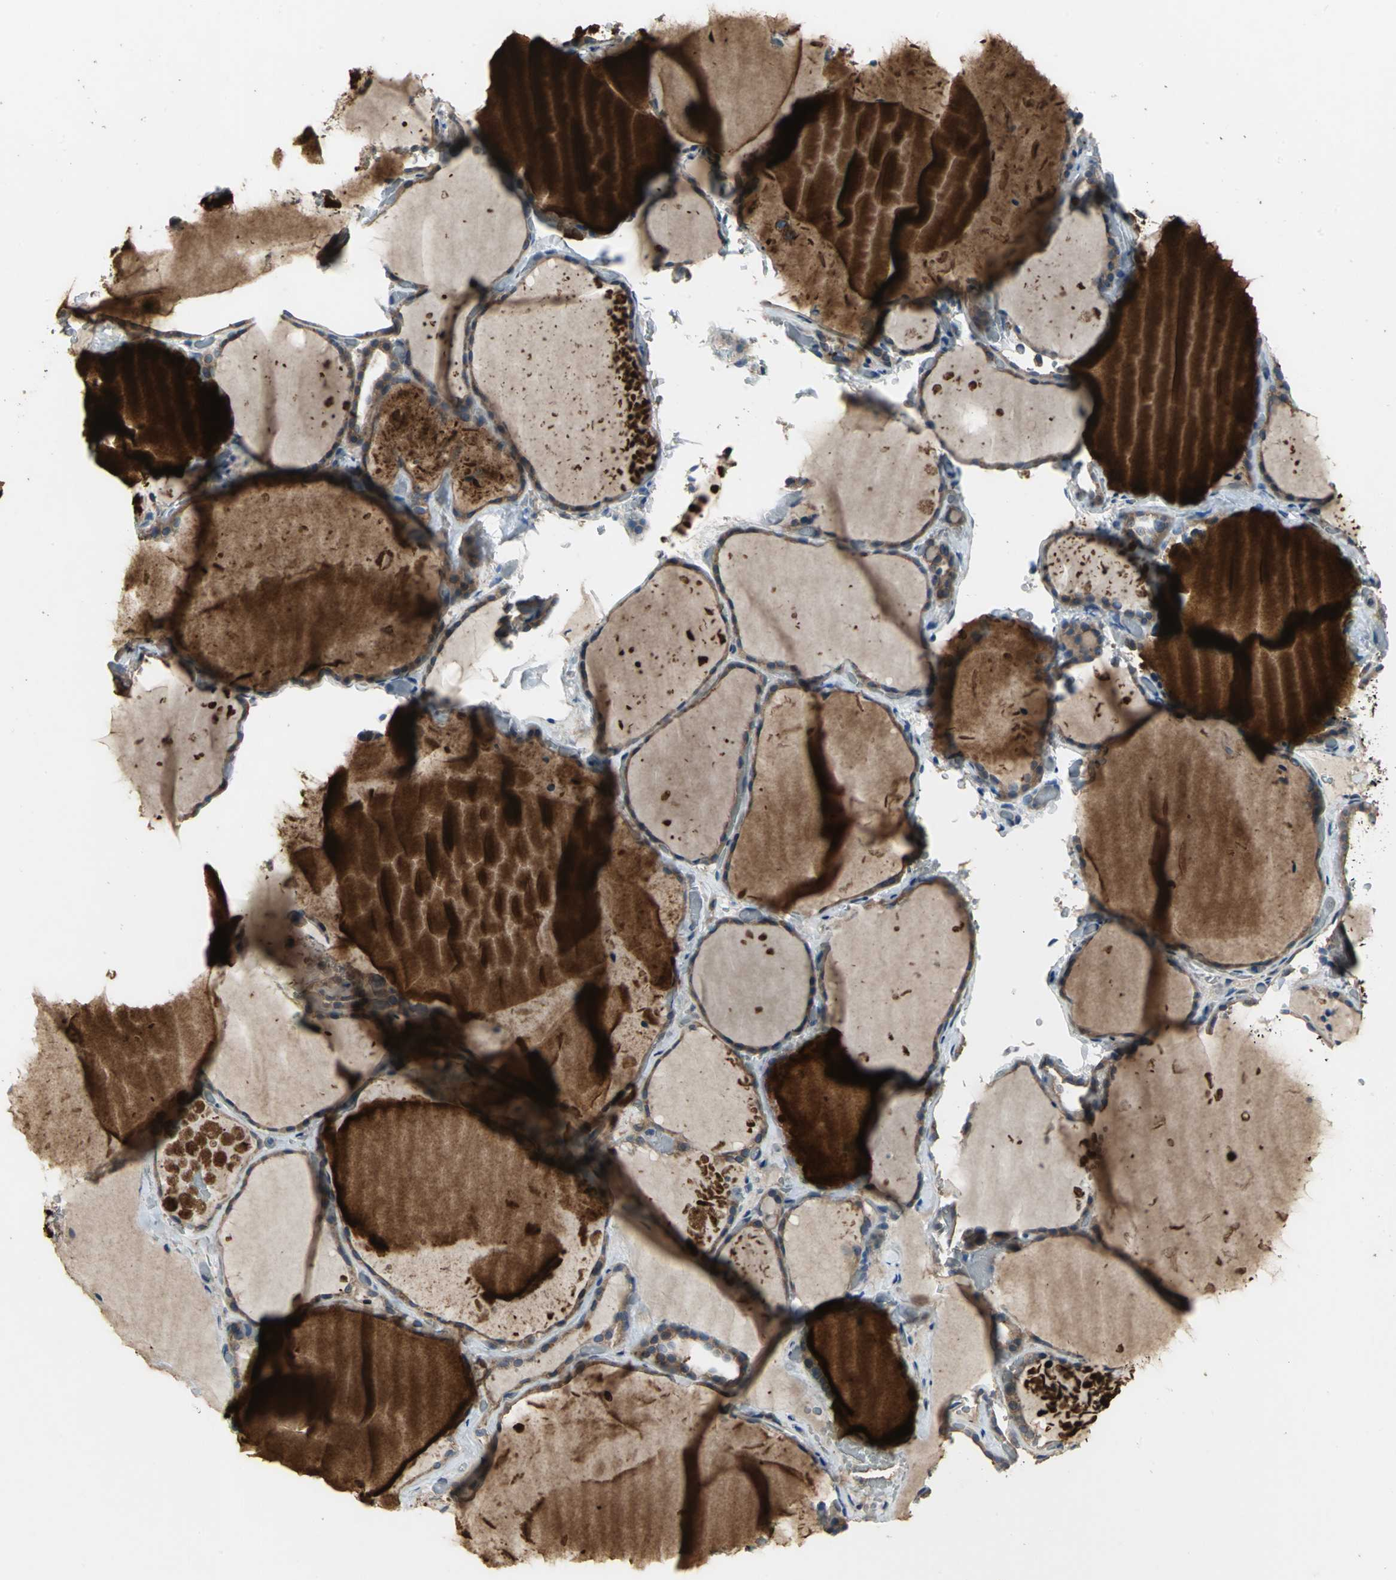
{"staining": {"intensity": "weak", "quantity": ">75%", "location": "cytoplasmic/membranous"}, "tissue": "thyroid gland", "cell_type": "Glandular cells", "image_type": "normal", "snomed": [{"axis": "morphology", "description": "Normal tissue, NOS"}, {"axis": "topography", "description": "Thyroid gland"}], "caption": "Protein expression analysis of benign human thyroid gland reveals weak cytoplasmic/membranous staining in approximately >75% of glandular cells. (DAB (3,3'-diaminobenzidine) = brown stain, brightfield microscopy at high magnification).", "gene": "MET", "patient": {"sex": "female", "age": 22}}